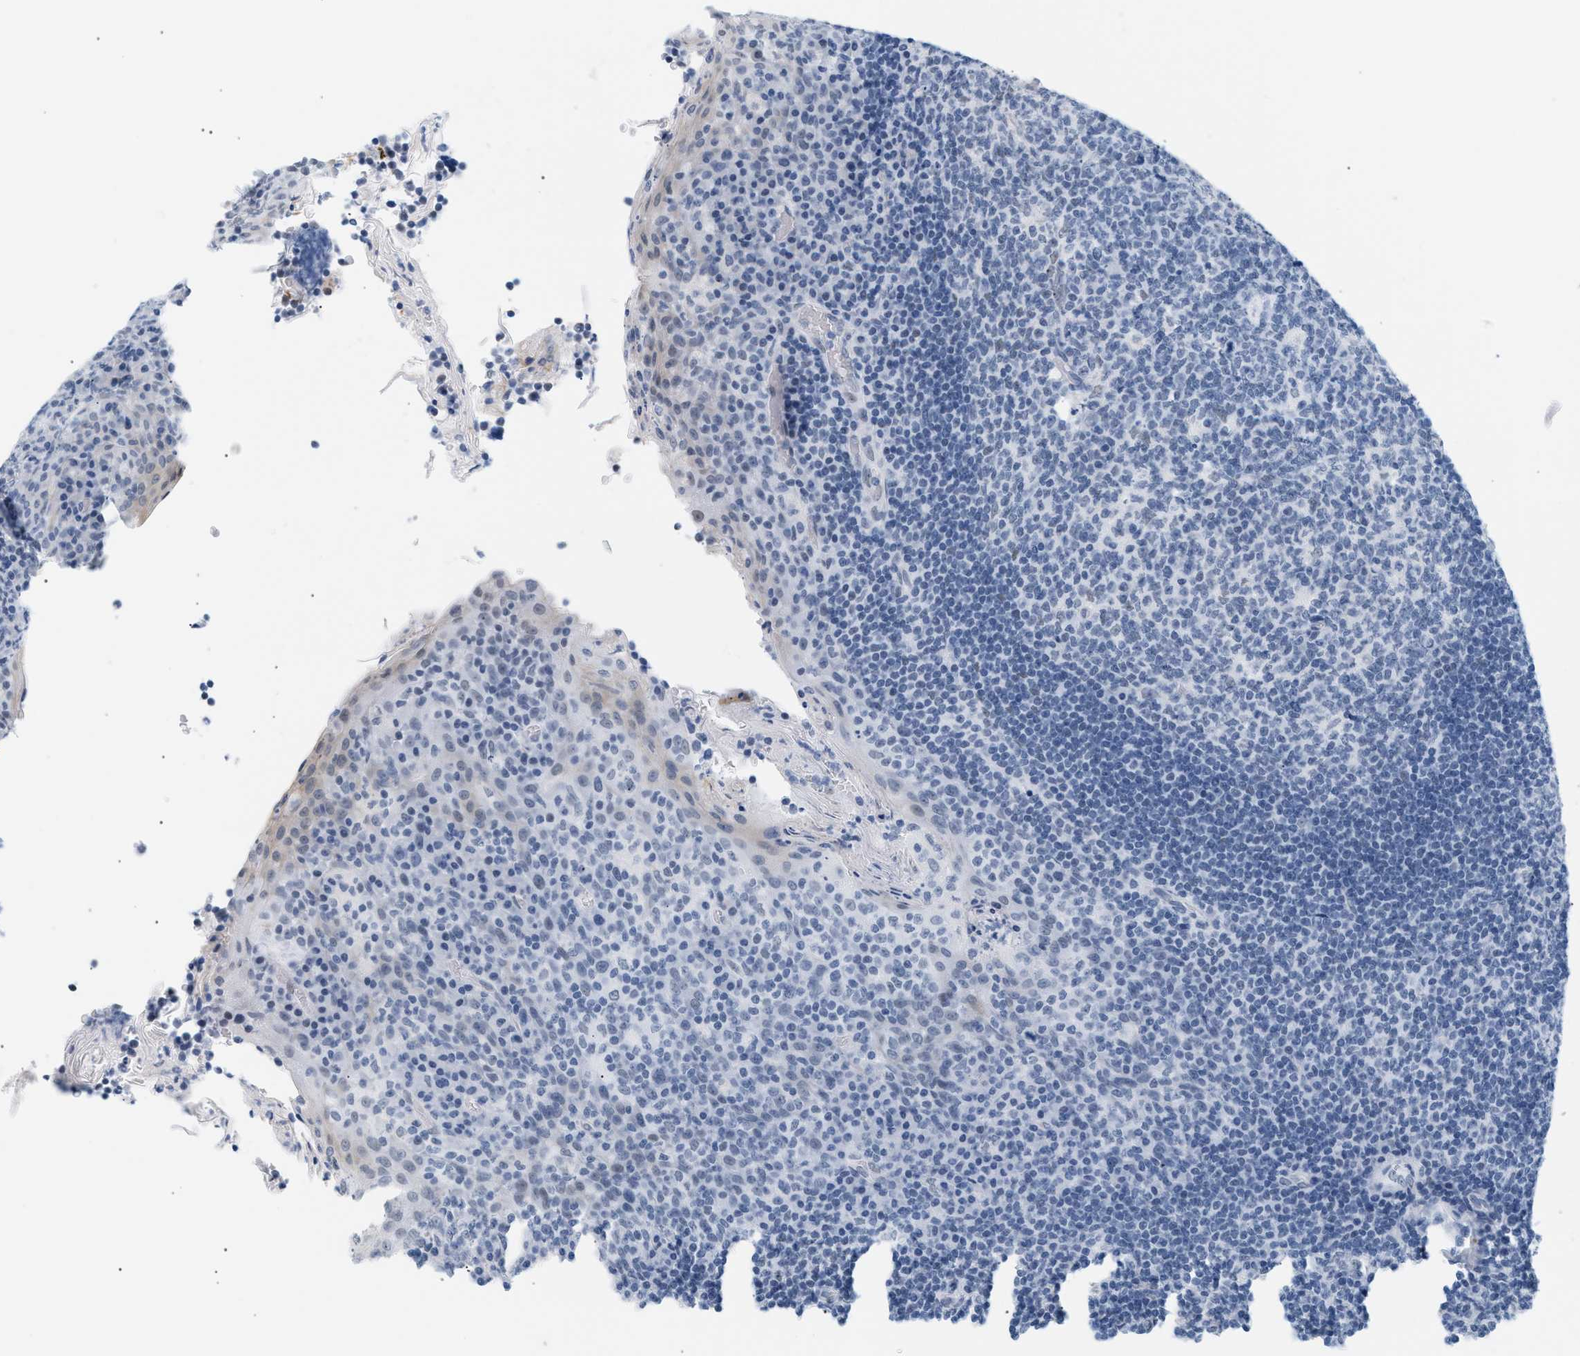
{"staining": {"intensity": "negative", "quantity": "none", "location": "none"}, "tissue": "tonsil", "cell_type": "Germinal center cells", "image_type": "normal", "snomed": [{"axis": "morphology", "description": "Normal tissue, NOS"}, {"axis": "topography", "description": "Tonsil"}], "caption": "Human tonsil stained for a protein using immunohistochemistry displays no staining in germinal center cells.", "gene": "ELN", "patient": {"sex": "male", "age": 17}}